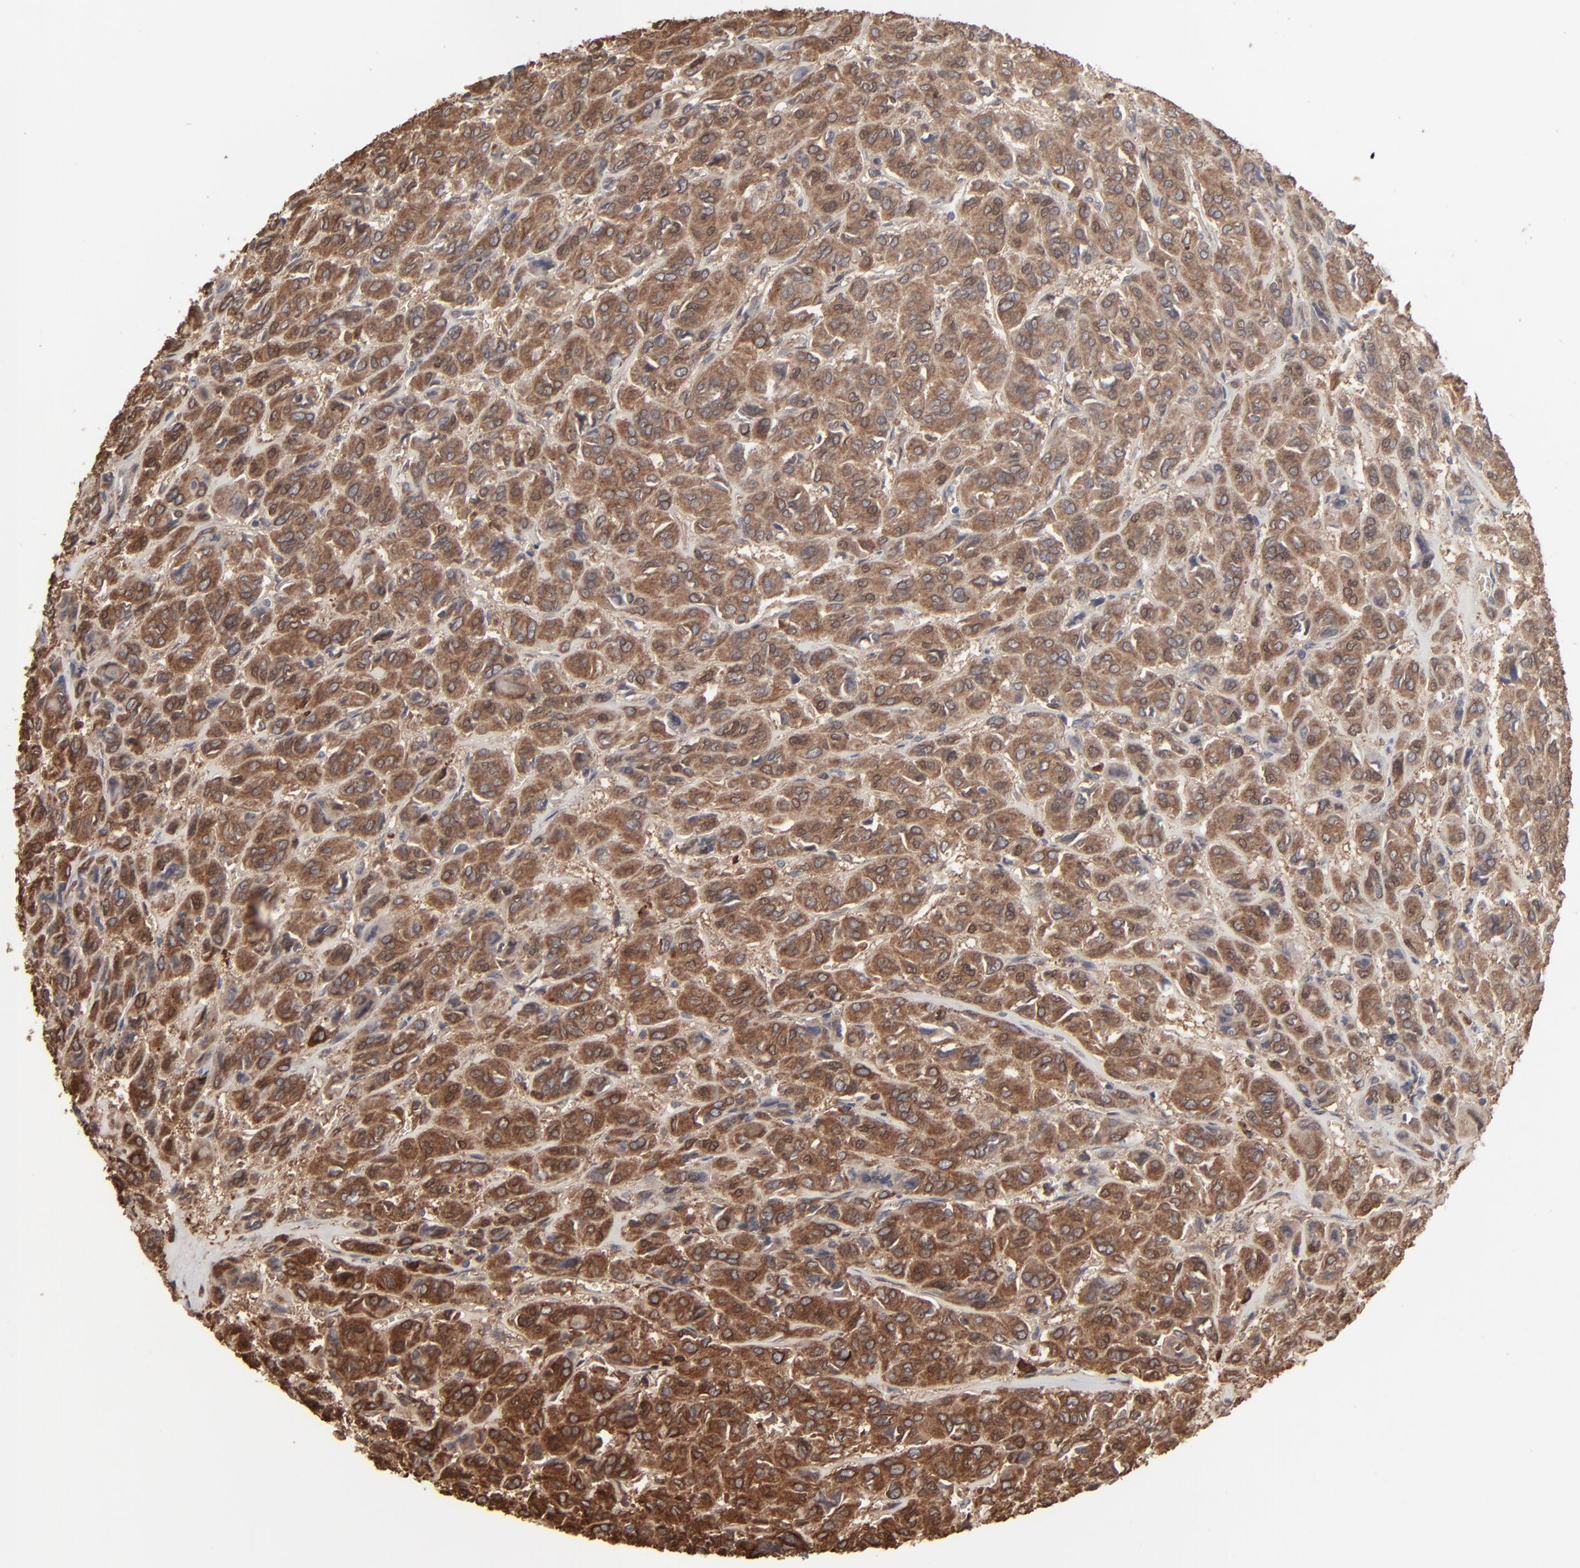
{"staining": {"intensity": "strong", "quantity": ">75%", "location": "cytoplasmic/membranous"}, "tissue": "thyroid cancer", "cell_type": "Tumor cells", "image_type": "cancer", "snomed": [{"axis": "morphology", "description": "Follicular adenoma carcinoma, NOS"}, {"axis": "topography", "description": "Thyroid gland"}], "caption": "Immunohistochemistry (IHC) micrograph of thyroid cancer stained for a protein (brown), which shows high levels of strong cytoplasmic/membranous expression in approximately >75% of tumor cells.", "gene": "NME1-NME2", "patient": {"sex": "female", "age": 71}}